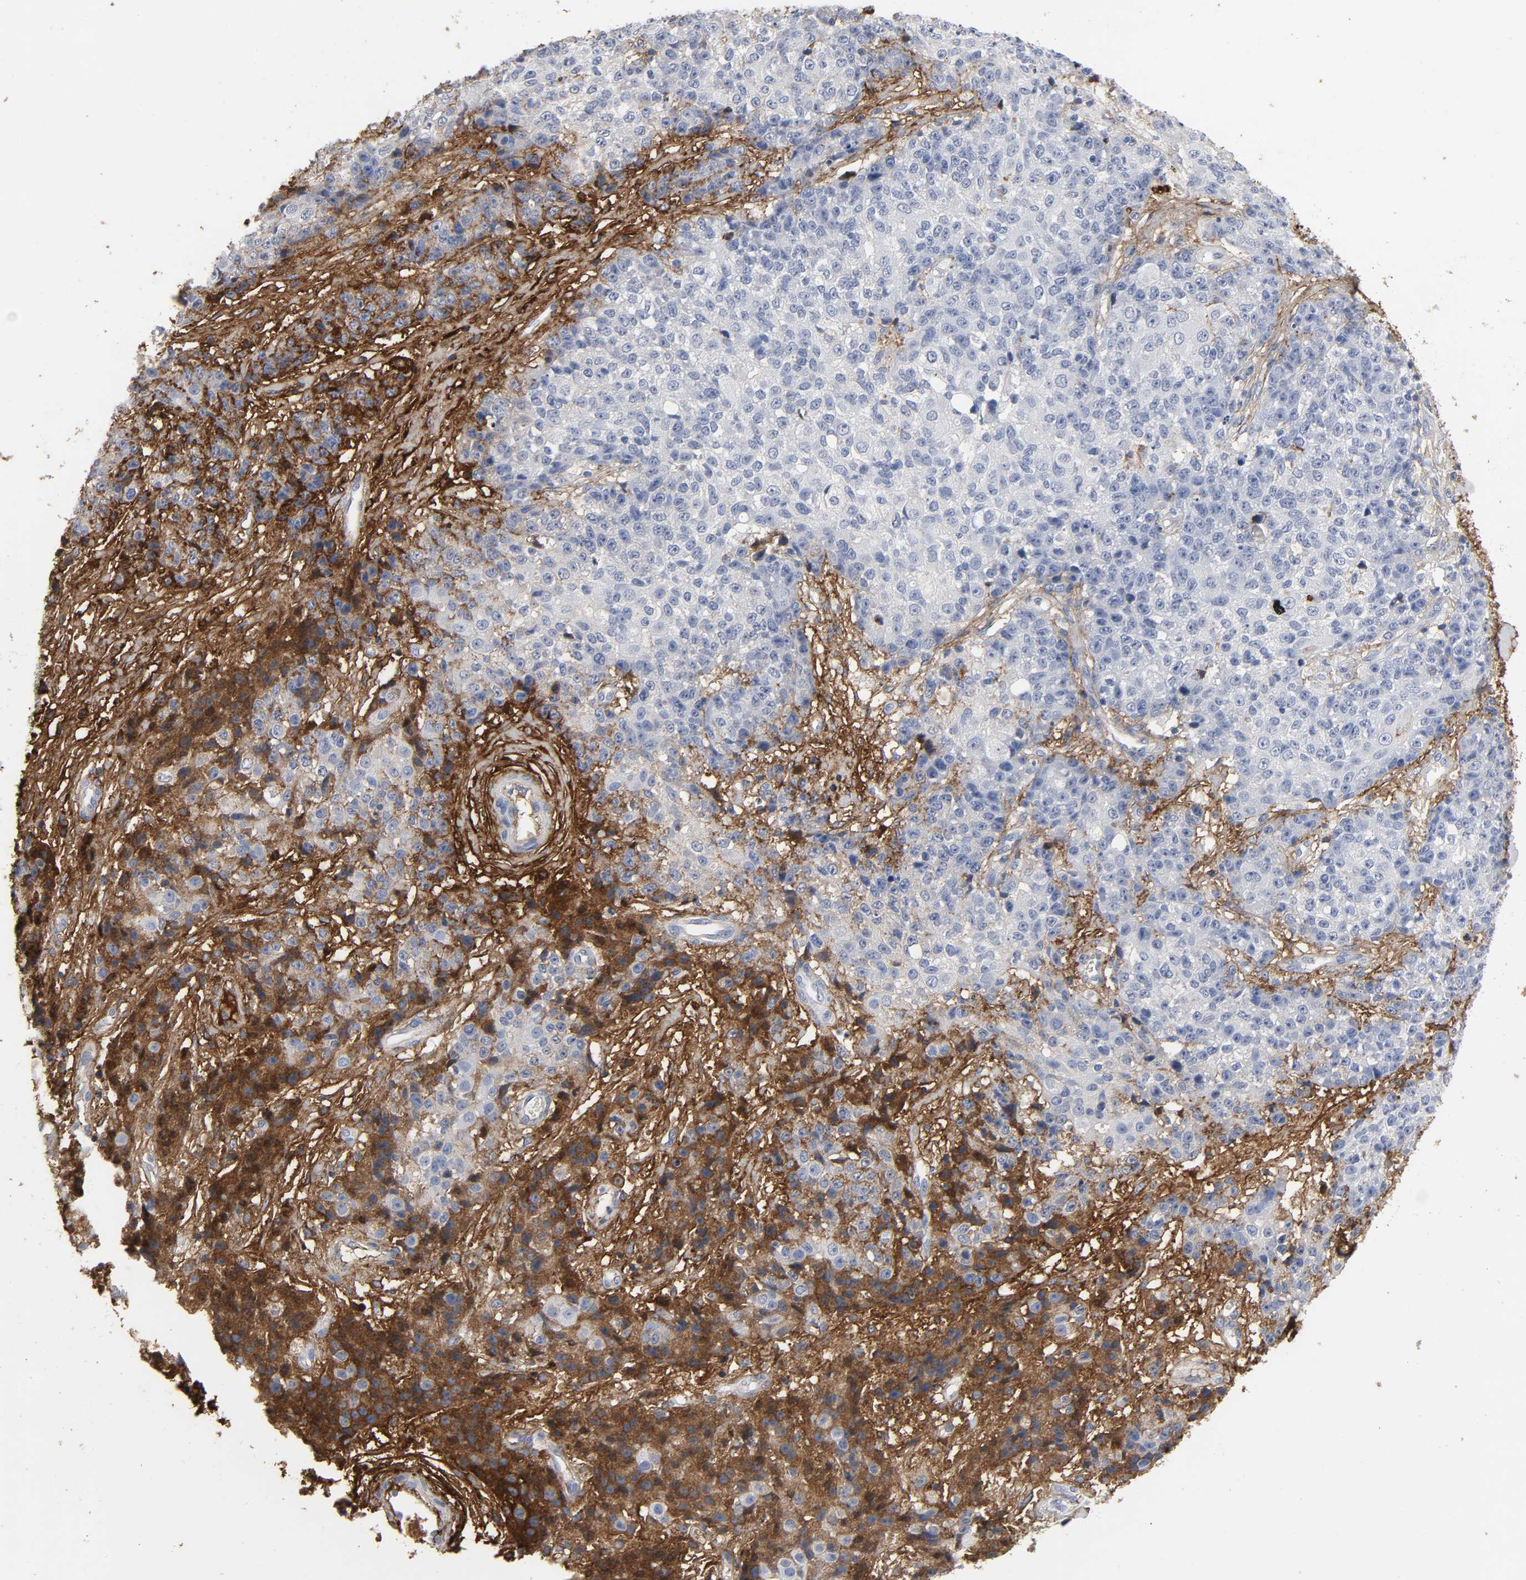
{"staining": {"intensity": "negative", "quantity": "none", "location": "none"}, "tissue": "ovarian cancer", "cell_type": "Tumor cells", "image_type": "cancer", "snomed": [{"axis": "morphology", "description": "Carcinoma, endometroid"}, {"axis": "topography", "description": "Ovary"}], "caption": "Image shows no significant protein positivity in tumor cells of ovarian cancer (endometroid carcinoma).", "gene": "FBLN1", "patient": {"sex": "female", "age": 42}}